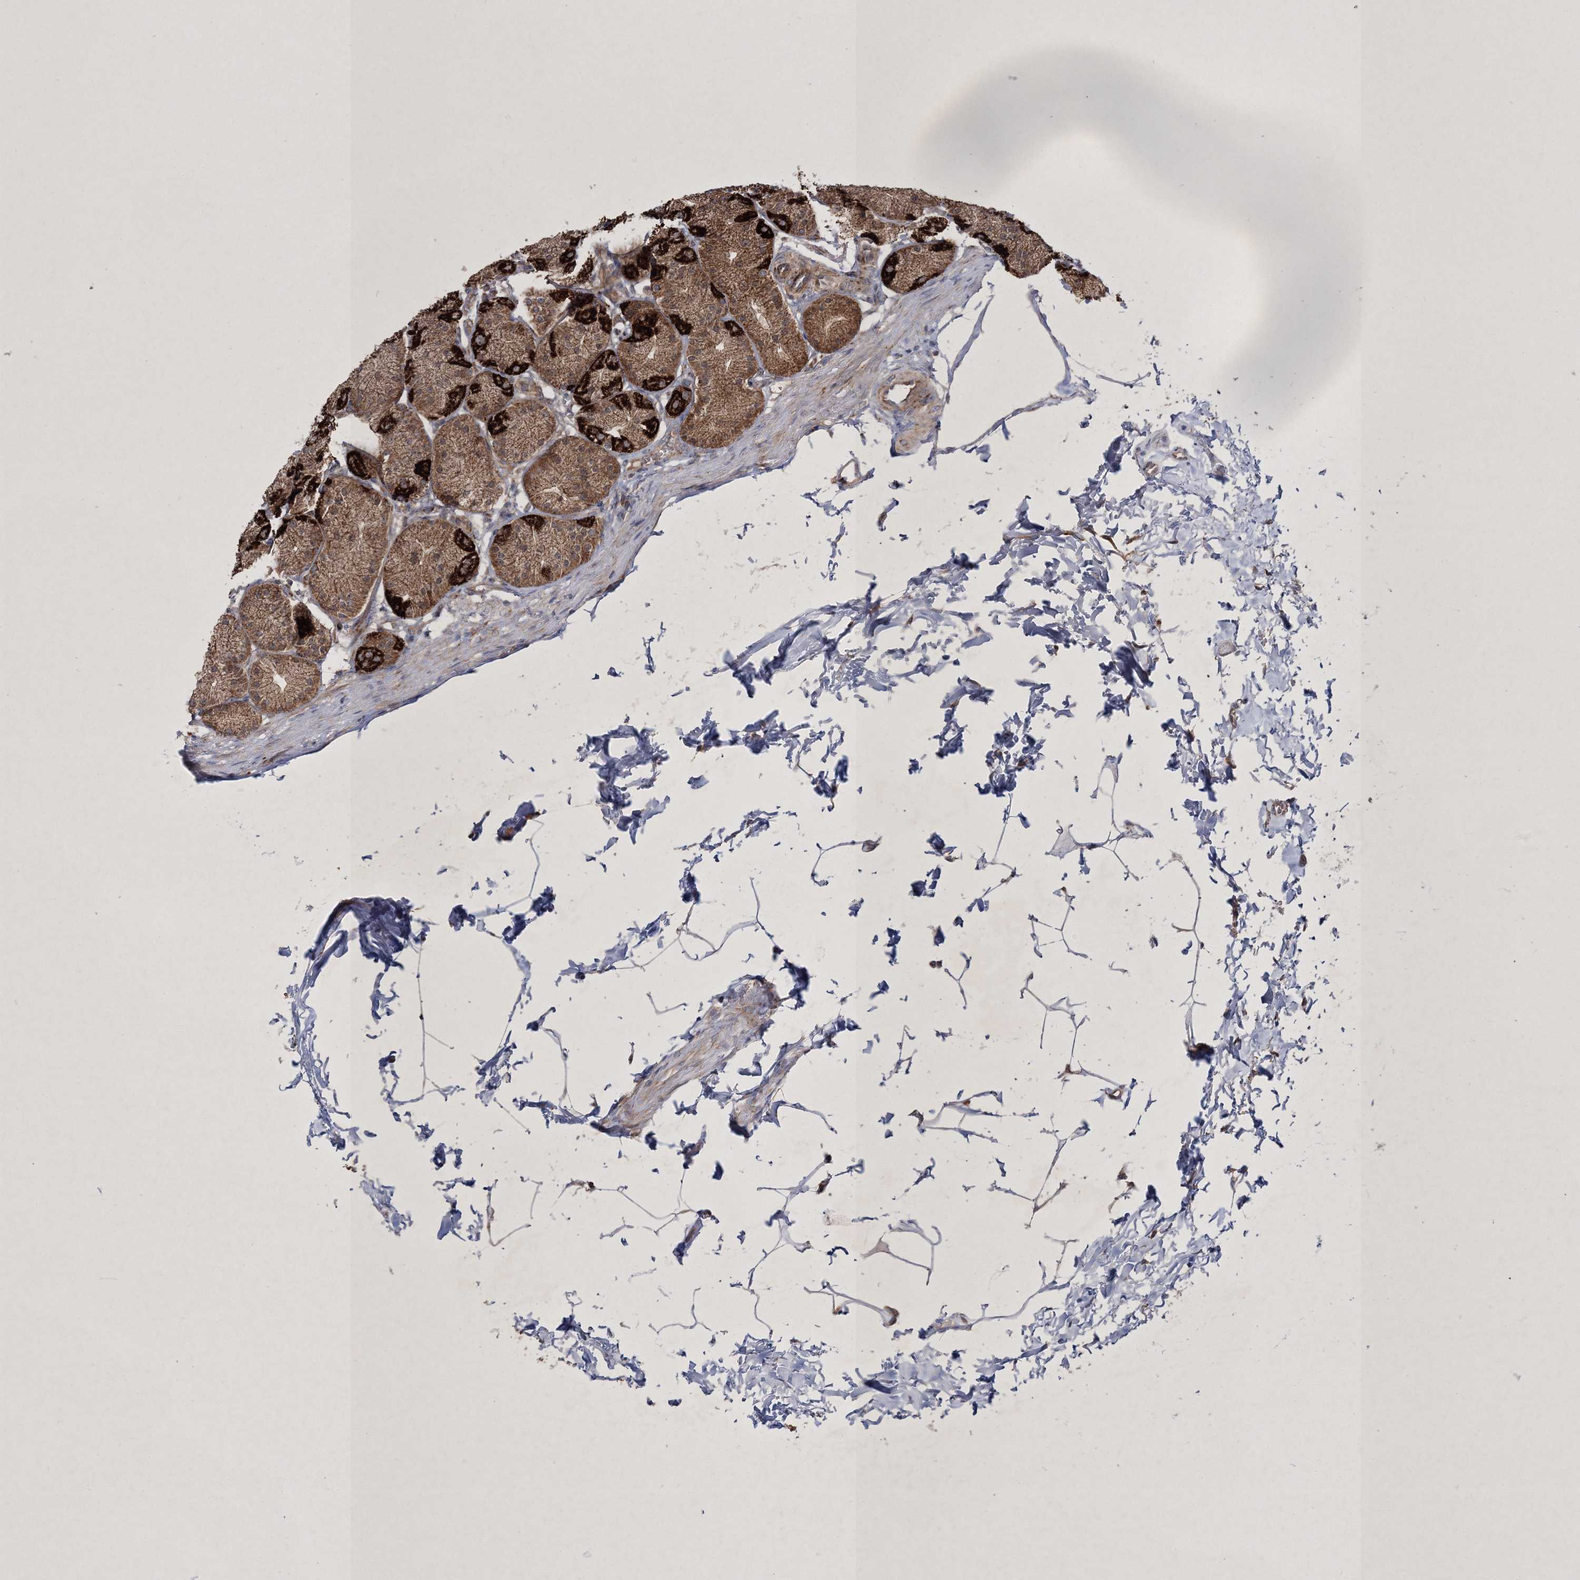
{"staining": {"intensity": "strong", "quantity": ">75%", "location": "cytoplasmic/membranous"}, "tissue": "stomach", "cell_type": "Glandular cells", "image_type": "normal", "snomed": [{"axis": "morphology", "description": "Normal tissue, NOS"}, {"axis": "topography", "description": "Stomach"}], "caption": "Protein analysis of unremarkable stomach displays strong cytoplasmic/membranous positivity in approximately >75% of glandular cells.", "gene": "SCRN3", "patient": {"sex": "male", "age": 42}}